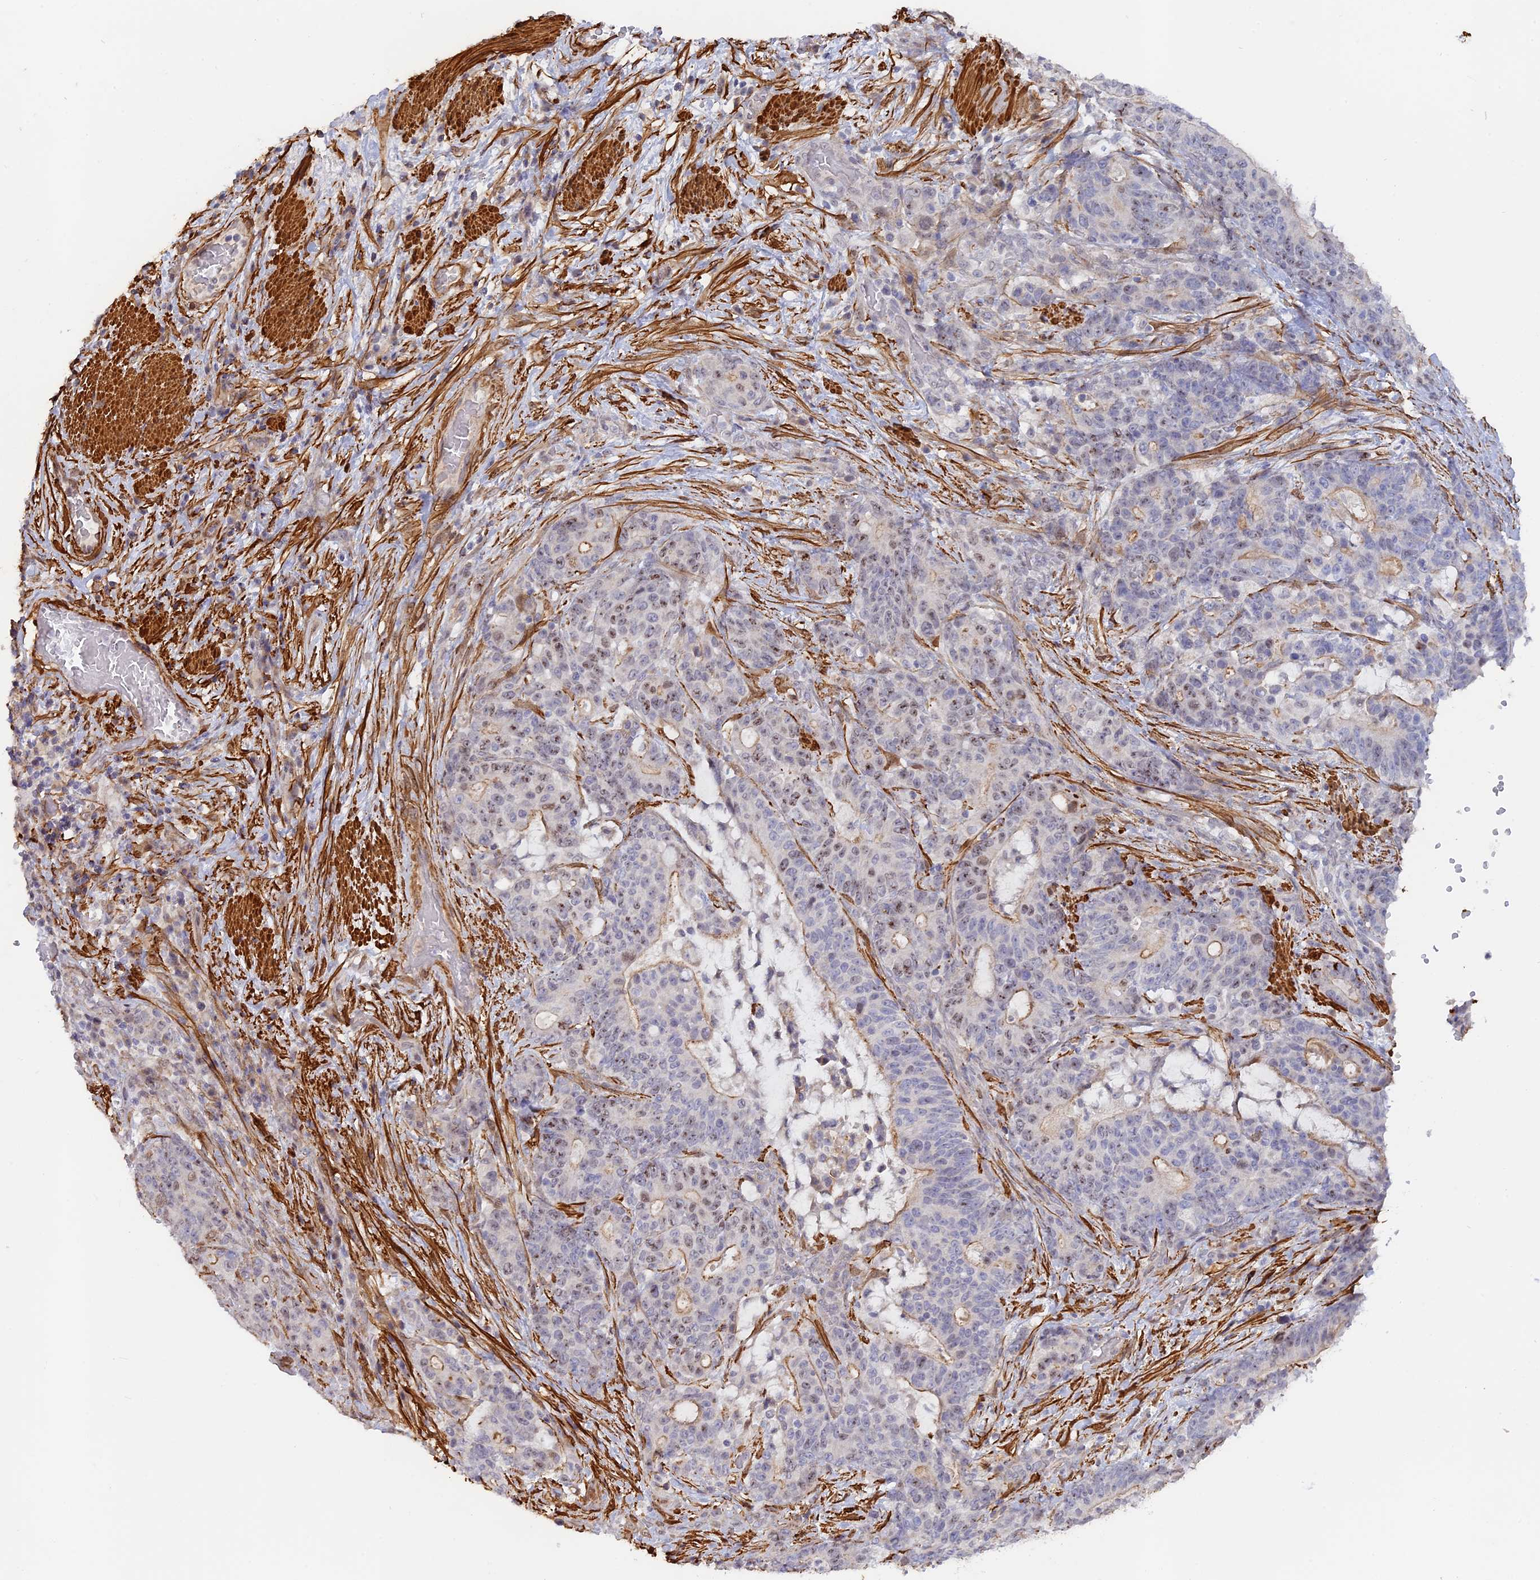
{"staining": {"intensity": "moderate", "quantity": "<25%", "location": "cytoplasmic/membranous"}, "tissue": "stomach cancer", "cell_type": "Tumor cells", "image_type": "cancer", "snomed": [{"axis": "morphology", "description": "Normal tissue, NOS"}, {"axis": "morphology", "description": "Adenocarcinoma, NOS"}, {"axis": "topography", "description": "Stomach"}], "caption": "IHC staining of stomach cancer, which reveals low levels of moderate cytoplasmic/membranous staining in about <25% of tumor cells indicating moderate cytoplasmic/membranous protein positivity. The staining was performed using DAB (brown) for protein detection and nuclei were counterstained in hematoxylin (blue).", "gene": "CCDC154", "patient": {"sex": "female", "age": 64}}